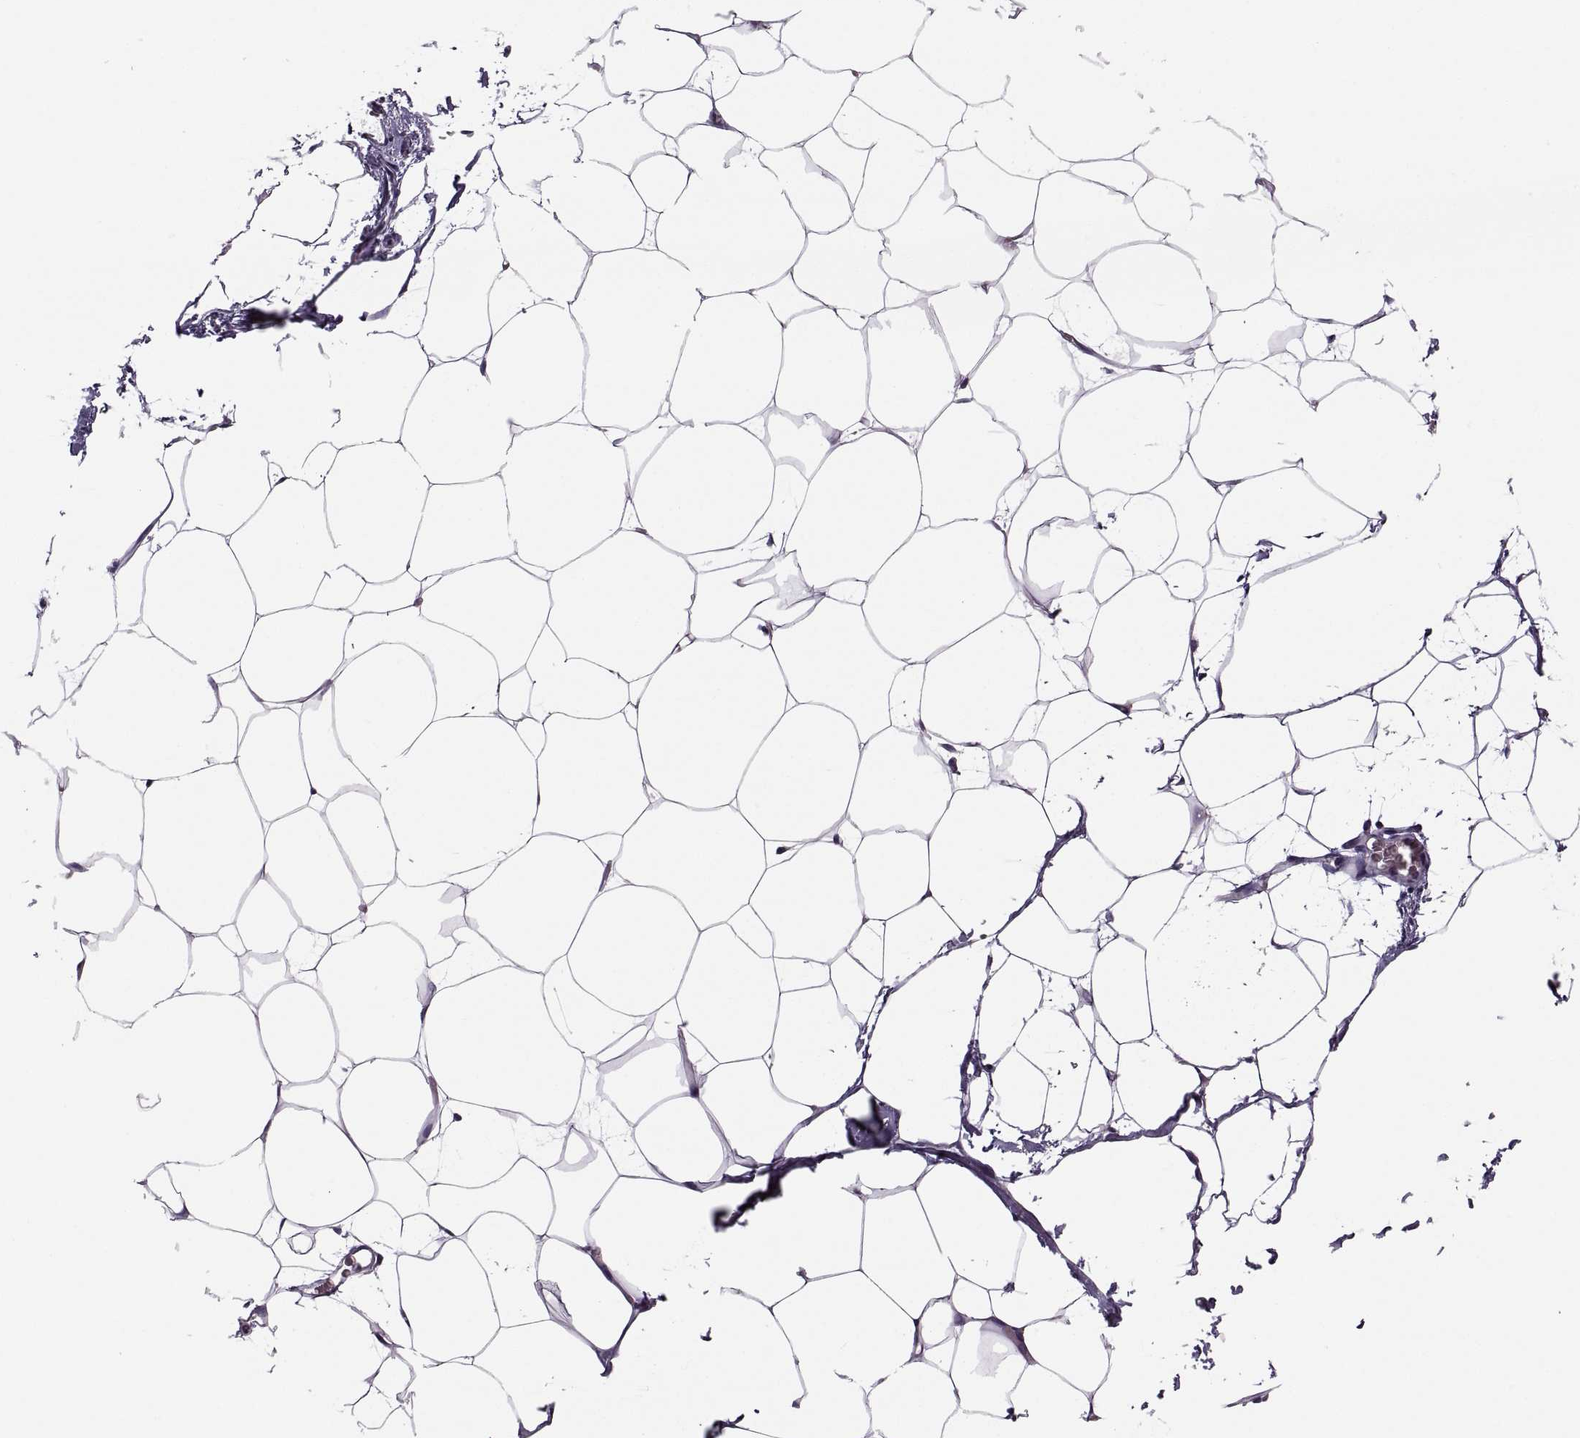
{"staining": {"intensity": "negative", "quantity": "none", "location": "none"}, "tissue": "adipose tissue", "cell_type": "Adipocytes", "image_type": "normal", "snomed": [{"axis": "morphology", "description": "Normal tissue, NOS"}, {"axis": "topography", "description": "Adipose tissue"}], "caption": "This is an immunohistochemistry (IHC) micrograph of normal human adipose tissue. There is no staining in adipocytes.", "gene": "LETM2", "patient": {"sex": "male", "age": 57}}